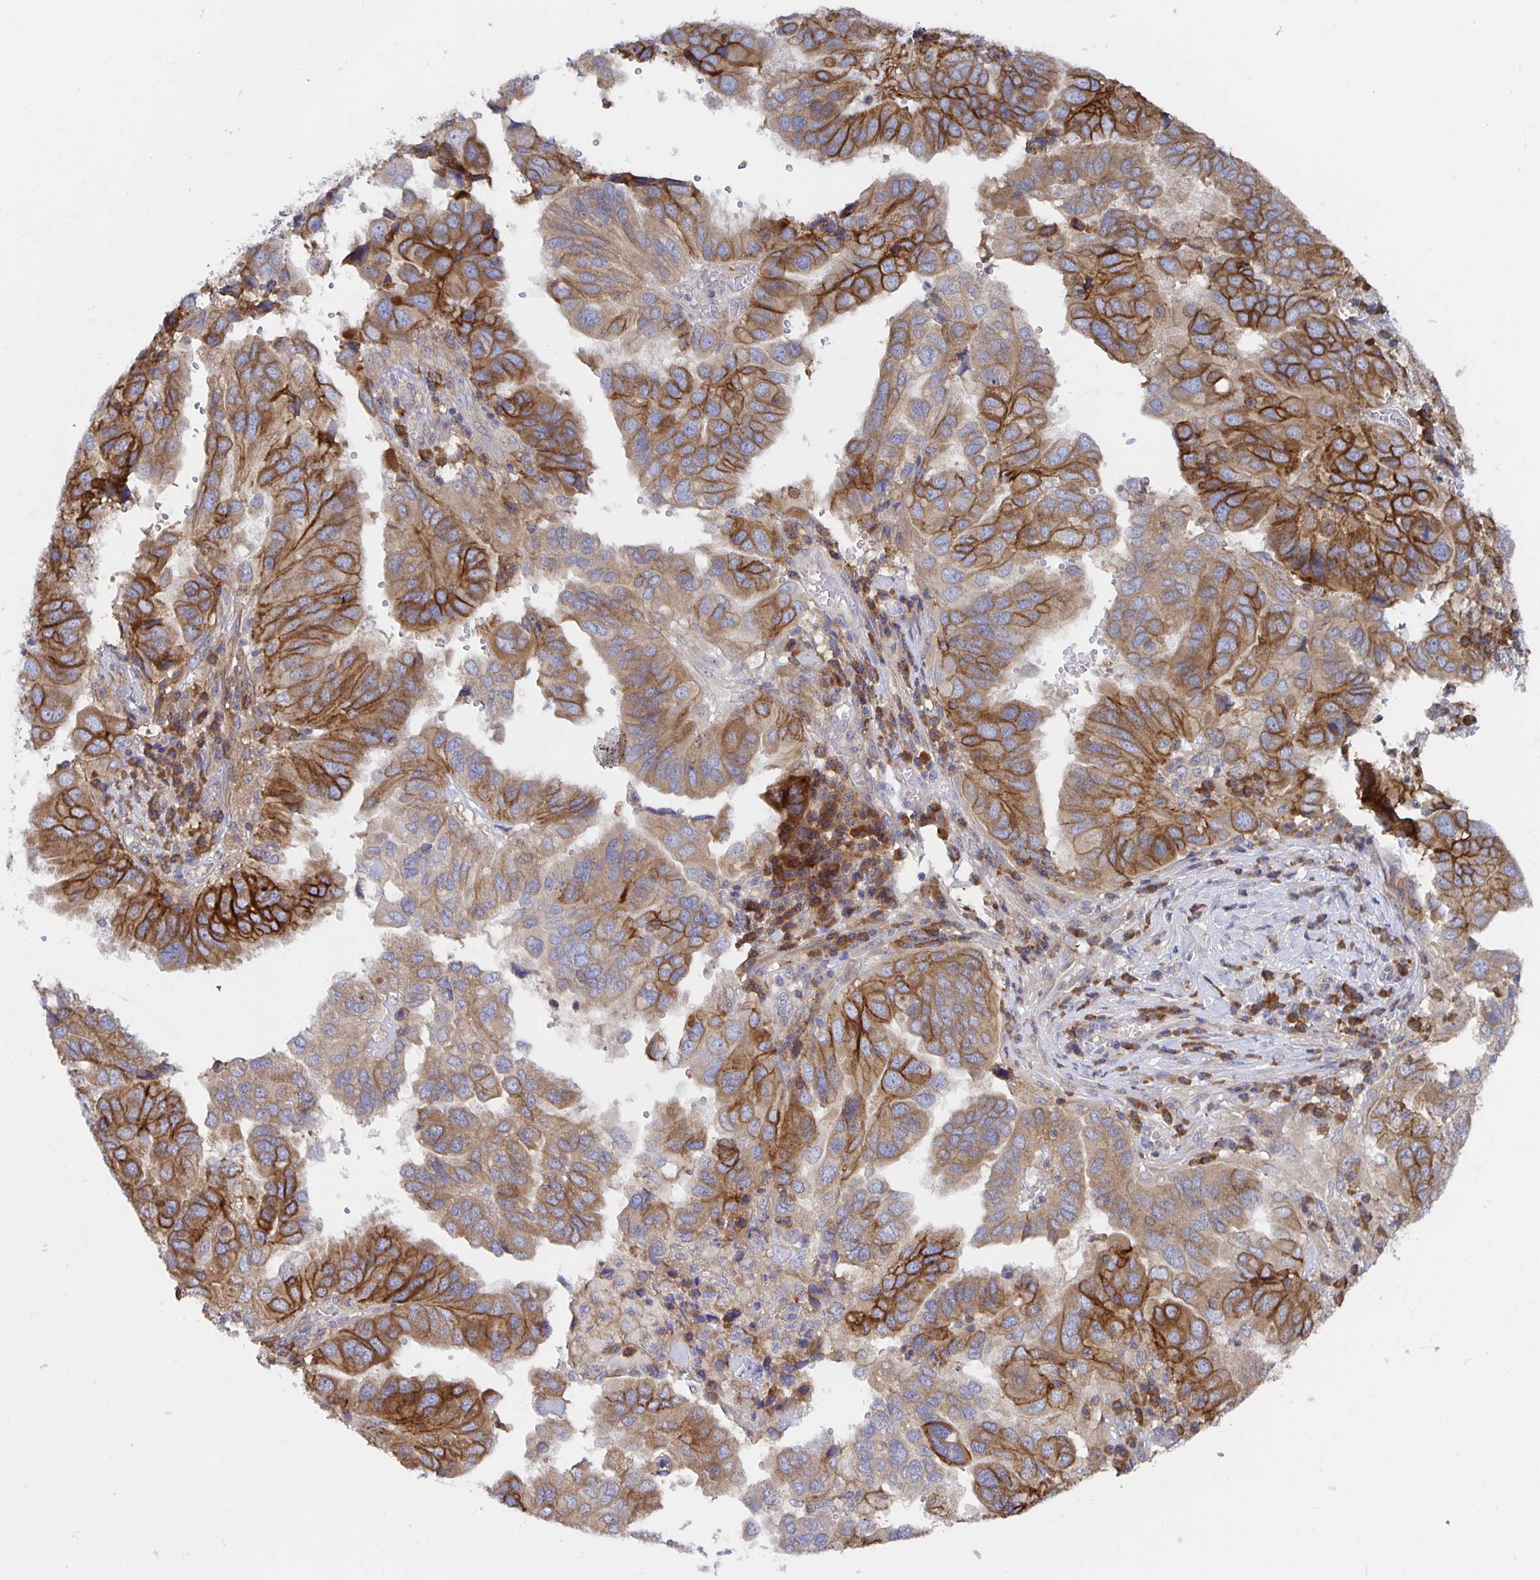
{"staining": {"intensity": "moderate", "quantity": ">75%", "location": "cytoplasmic/membranous"}, "tissue": "ovarian cancer", "cell_type": "Tumor cells", "image_type": "cancer", "snomed": [{"axis": "morphology", "description": "Cystadenocarcinoma, serous, NOS"}, {"axis": "topography", "description": "Ovary"}], "caption": "Brown immunohistochemical staining in ovarian cancer (serous cystadenocarcinoma) demonstrates moderate cytoplasmic/membranous staining in about >75% of tumor cells.", "gene": "BAD", "patient": {"sex": "female", "age": 79}}